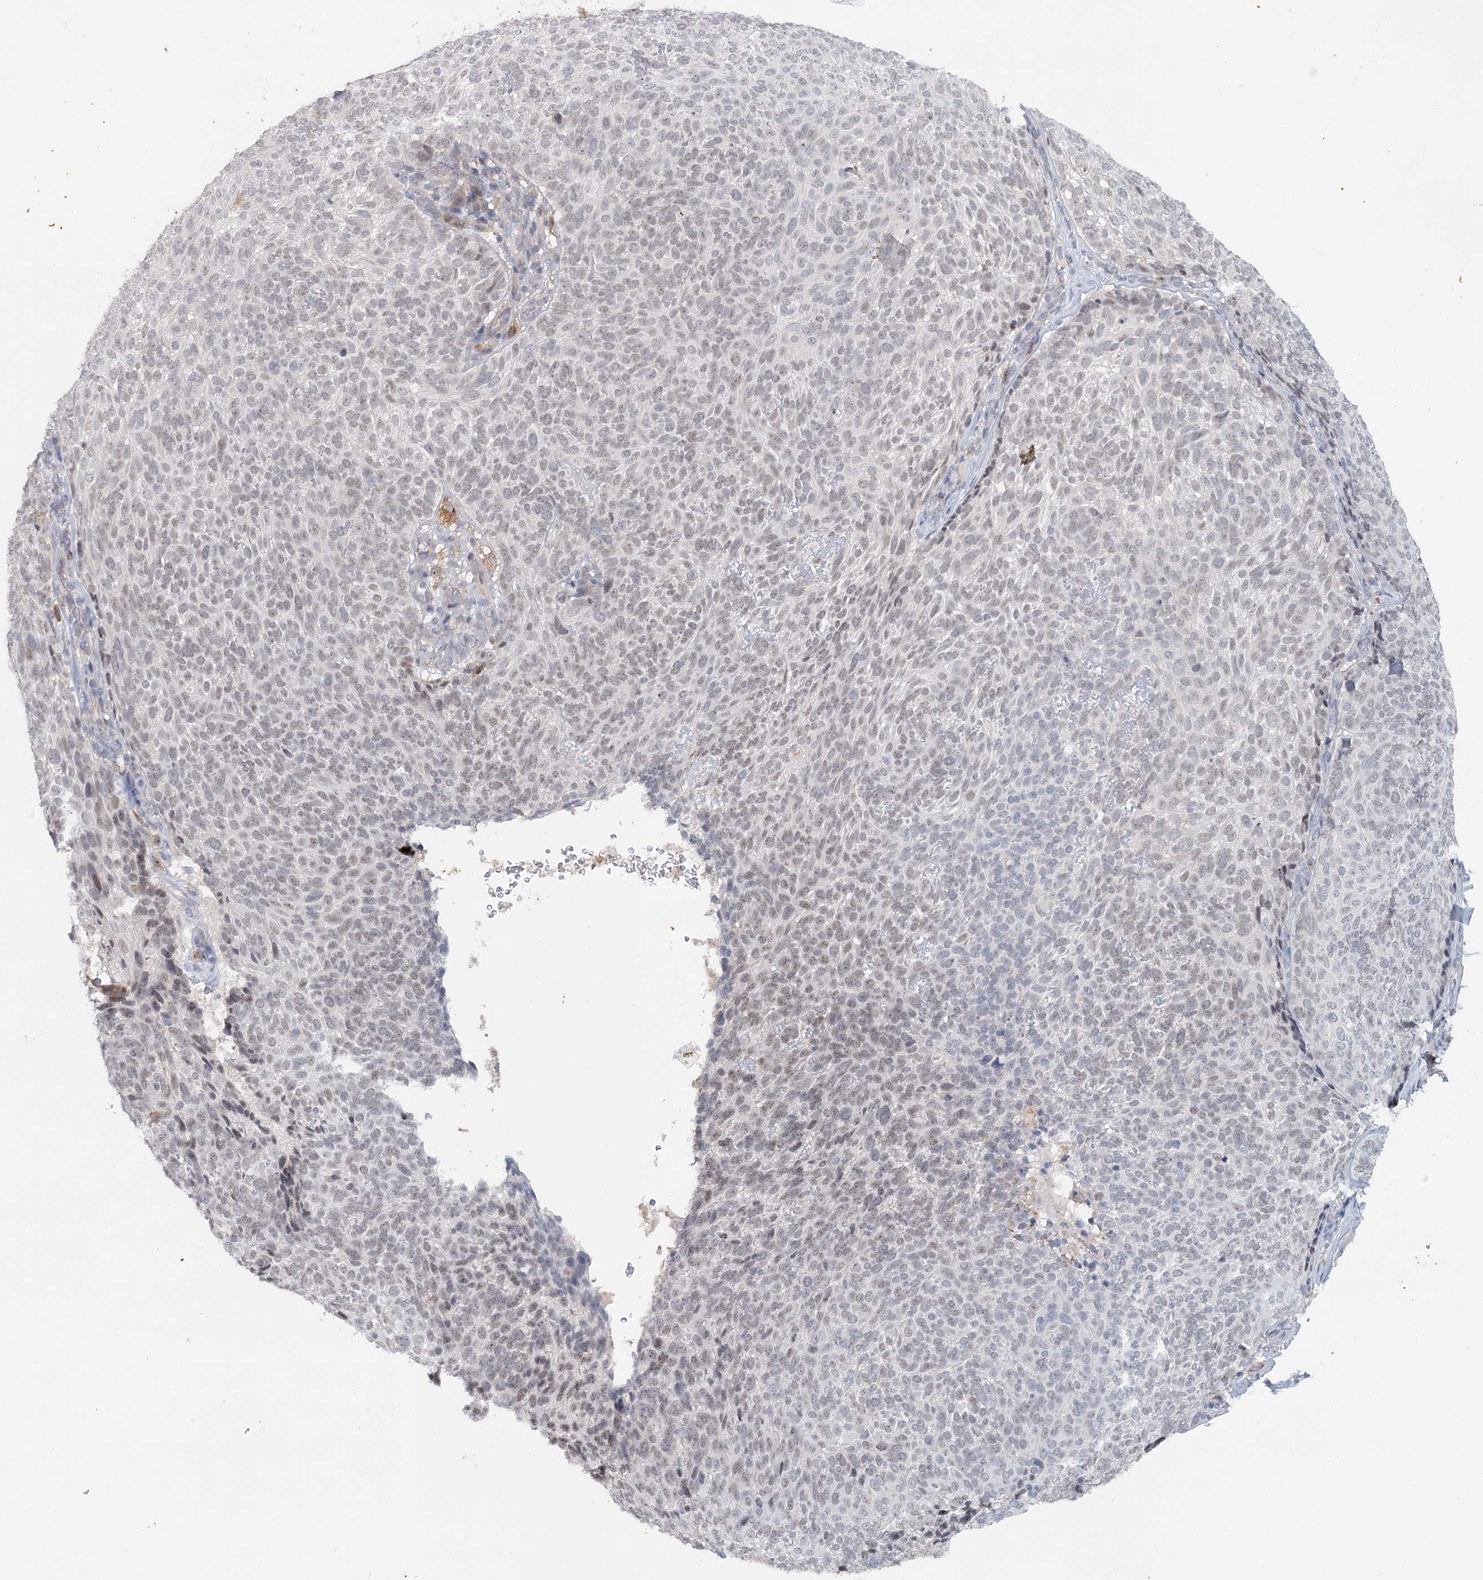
{"staining": {"intensity": "weak", "quantity": "25%-75%", "location": "nuclear"}, "tissue": "skin cancer", "cell_type": "Tumor cells", "image_type": "cancer", "snomed": [{"axis": "morphology", "description": "Basal cell carcinoma"}, {"axis": "topography", "description": "Skin"}], "caption": "Human skin cancer (basal cell carcinoma) stained with a brown dye displays weak nuclear positive expression in approximately 25%-75% of tumor cells.", "gene": "ALDH3B1", "patient": {"sex": "male", "age": 85}}